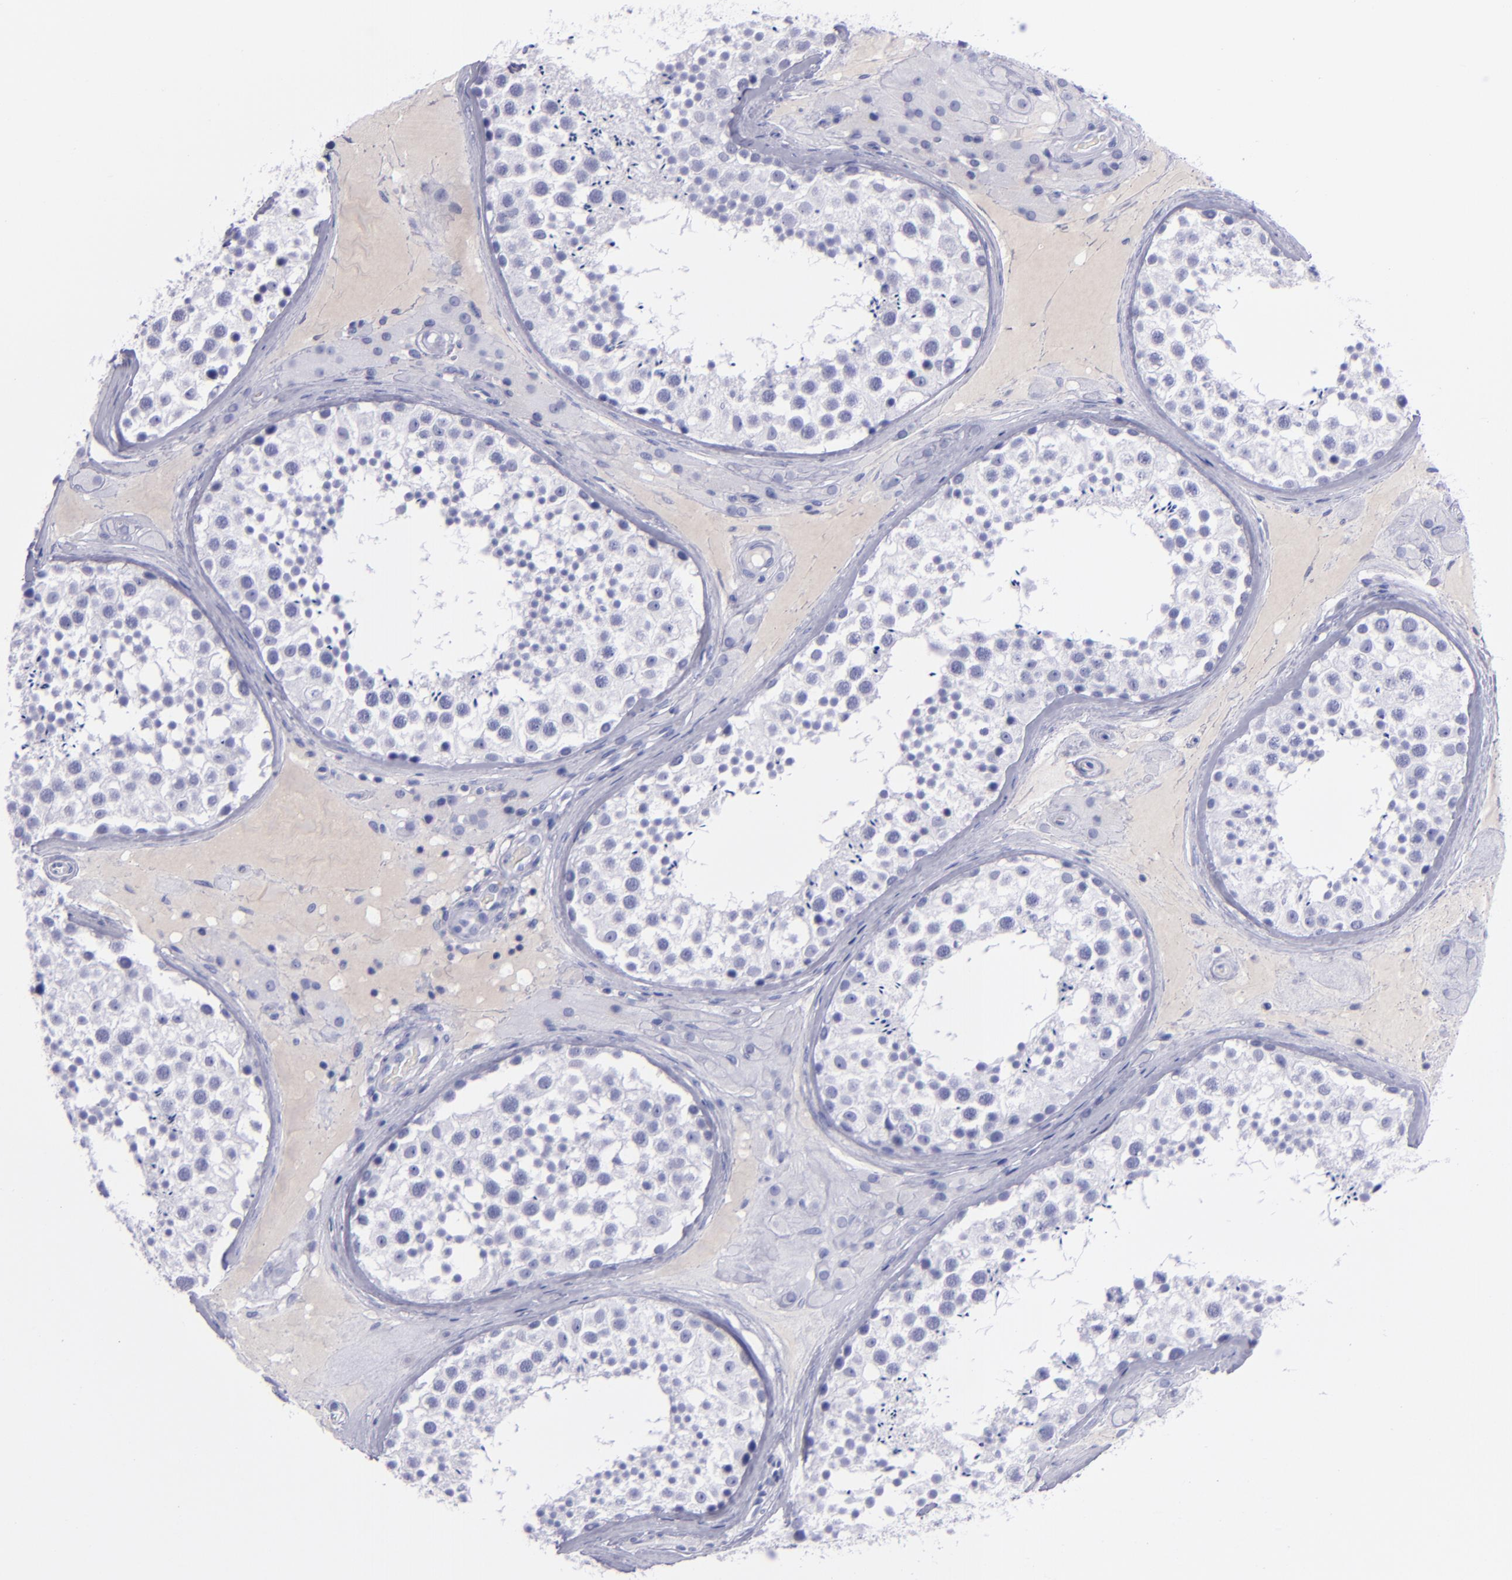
{"staining": {"intensity": "negative", "quantity": "none", "location": "none"}, "tissue": "testis", "cell_type": "Cells in seminiferous ducts", "image_type": "normal", "snomed": [{"axis": "morphology", "description": "Normal tissue, NOS"}, {"axis": "topography", "description": "Testis"}], "caption": "The immunohistochemistry image has no significant positivity in cells in seminiferous ducts of testis. The staining is performed using DAB (3,3'-diaminobenzidine) brown chromogen with nuclei counter-stained in using hematoxylin.", "gene": "CD37", "patient": {"sex": "male", "age": 46}}